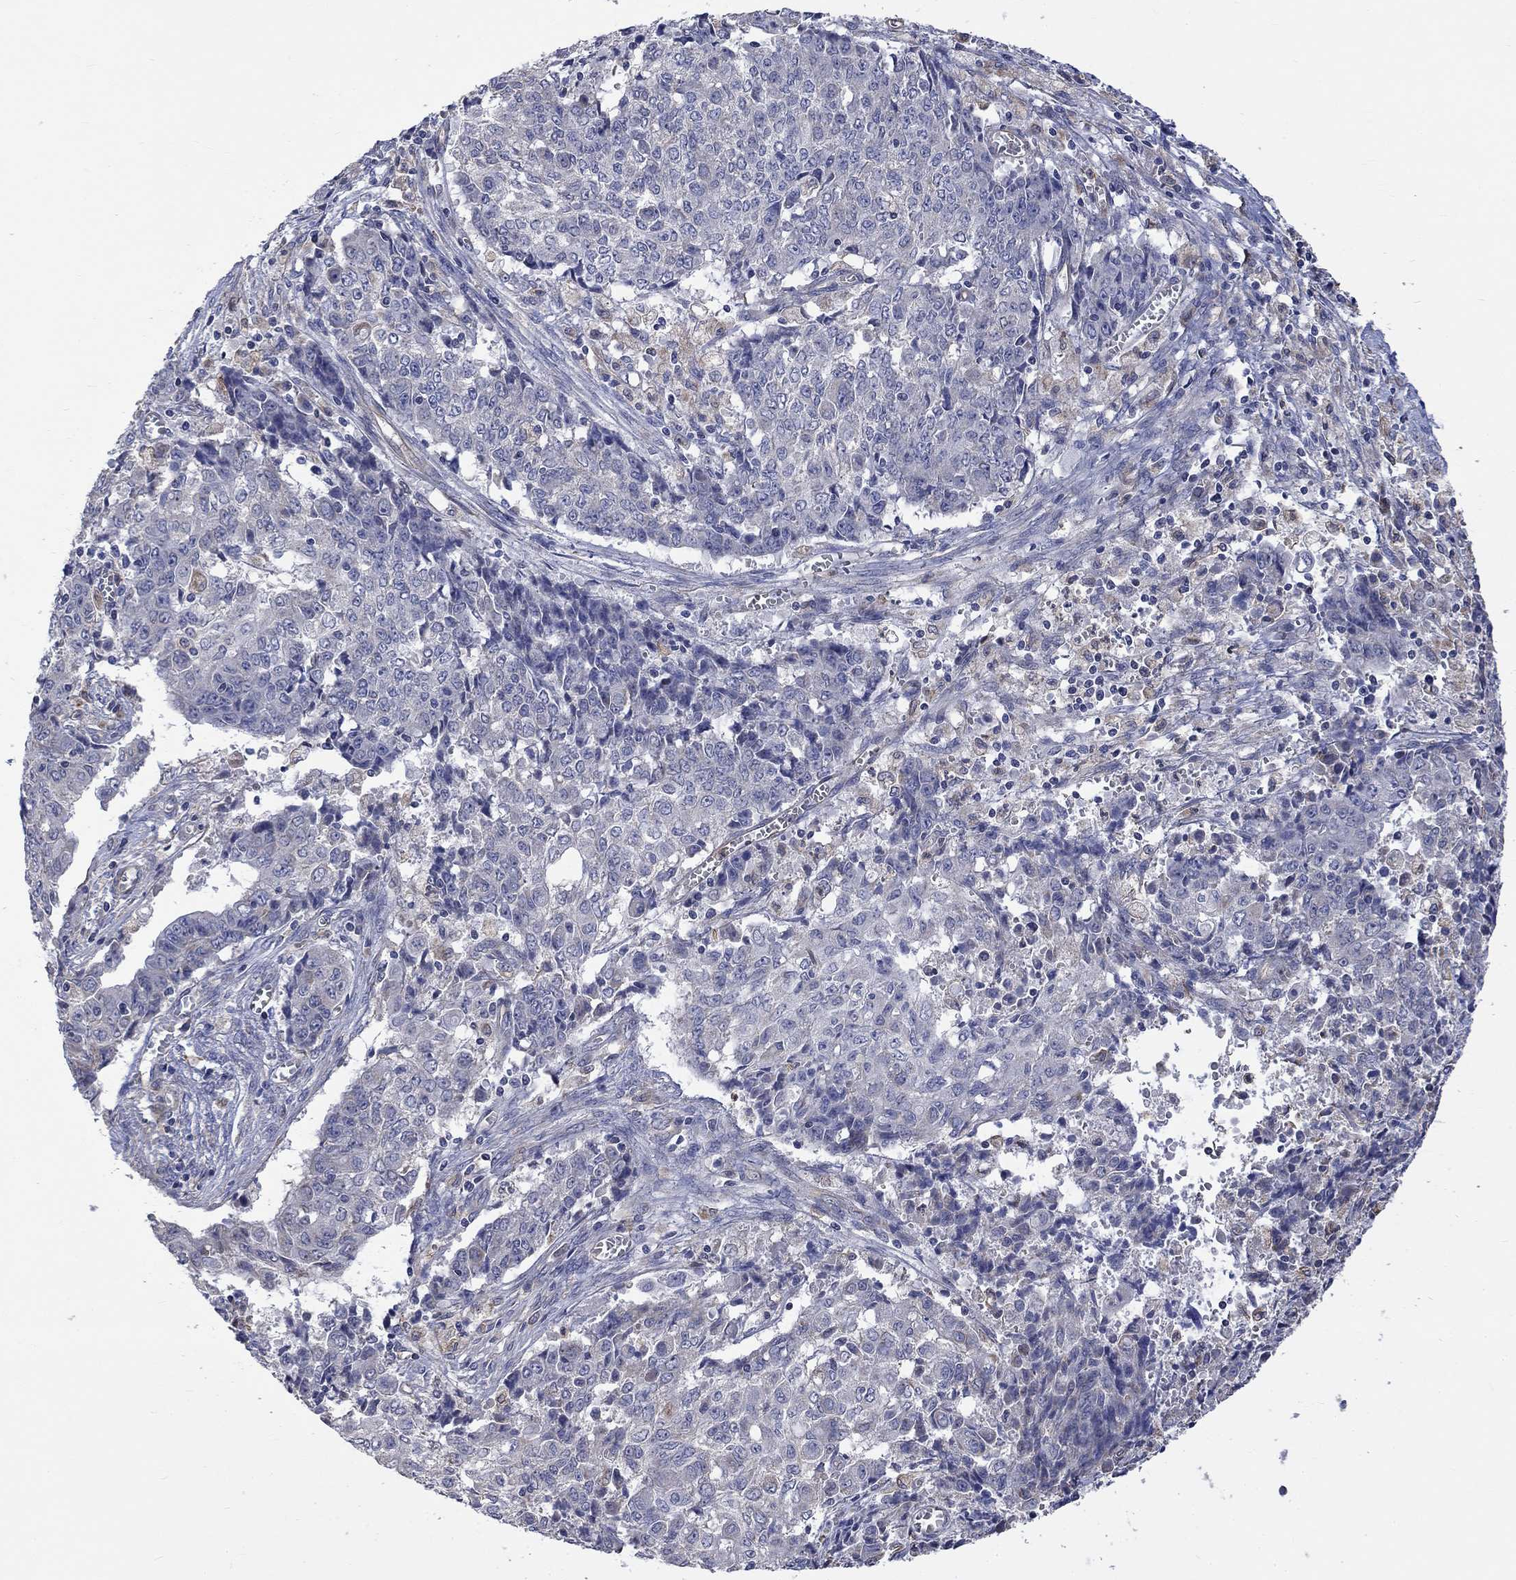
{"staining": {"intensity": "negative", "quantity": "none", "location": "none"}, "tissue": "ovarian cancer", "cell_type": "Tumor cells", "image_type": "cancer", "snomed": [{"axis": "morphology", "description": "Carcinoma, endometroid"}, {"axis": "topography", "description": "Ovary"}], "caption": "Immunohistochemistry (IHC) histopathology image of ovarian cancer stained for a protein (brown), which displays no expression in tumor cells. (Immunohistochemistry (IHC), brightfield microscopy, high magnification).", "gene": "CAMKK2", "patient": {"sex": "female", "age": 42}}